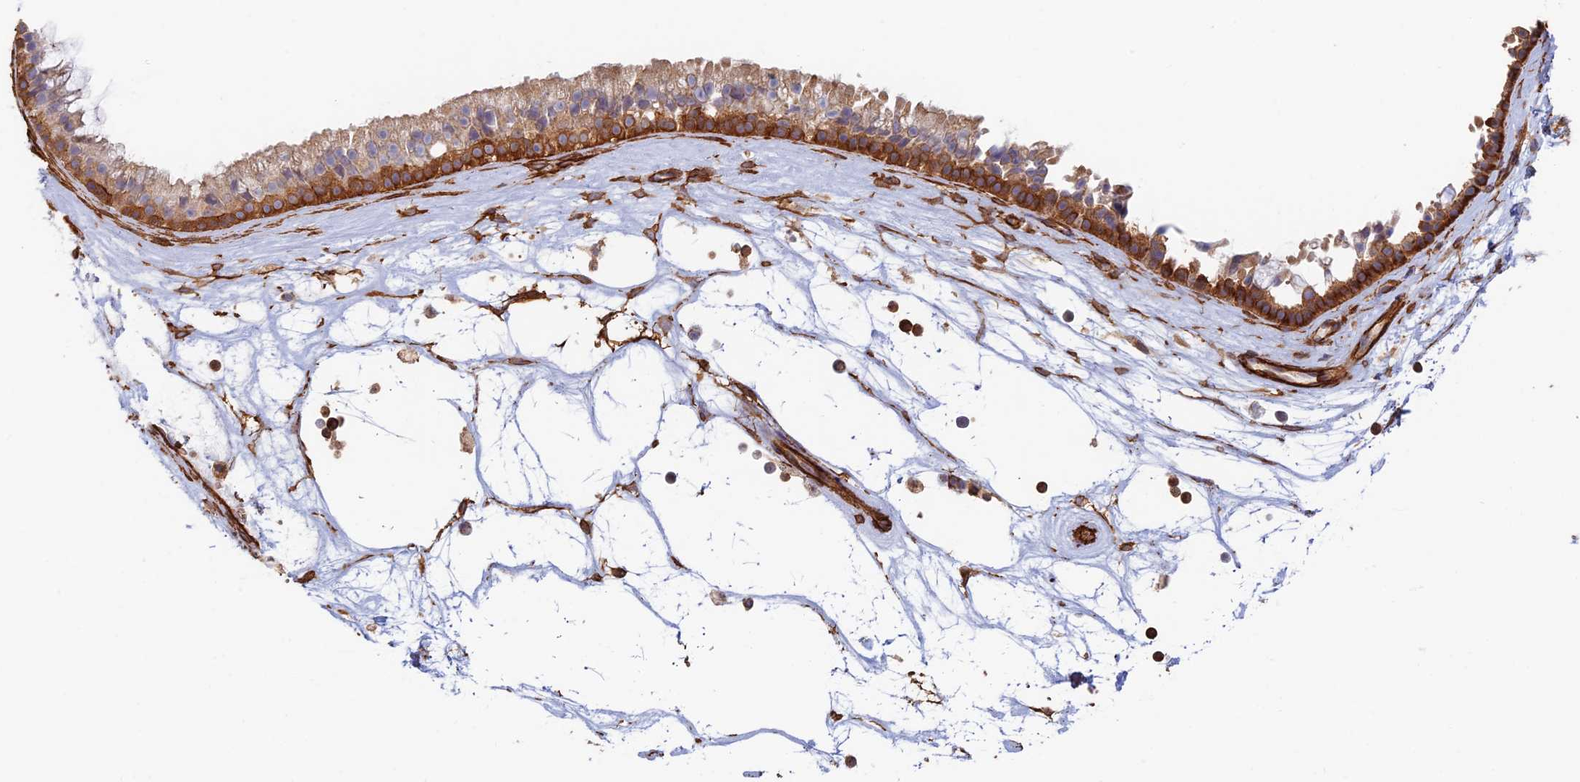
{"staining": {"intensity": "strong", "quantity": ">75%", "location": "cytoplasmic/membranous"}, "tissue": "nasopharynx", "cell_type": "Respiratory epithelial cells", "image_type": "normal", "snomed": [{"axis": "morphology", "description": "Normal tissue, NOS"}, {"axis": "topography", "description": "Nasopharynx"}], "caption": "Nasopharynx stained with DAB (3,3'-diaminobenzidine) immunohistochemistry (IHC) displays high levels of strong cytoplasmic/membranous staining in about >75% of respiratory epithelial cells. Immunohistochemistry (ihc) stains the protein of interest in brown and the nuclei are stained blue.", "gene": "PAK4", "patient": {"sex": "male", "age": 64}}